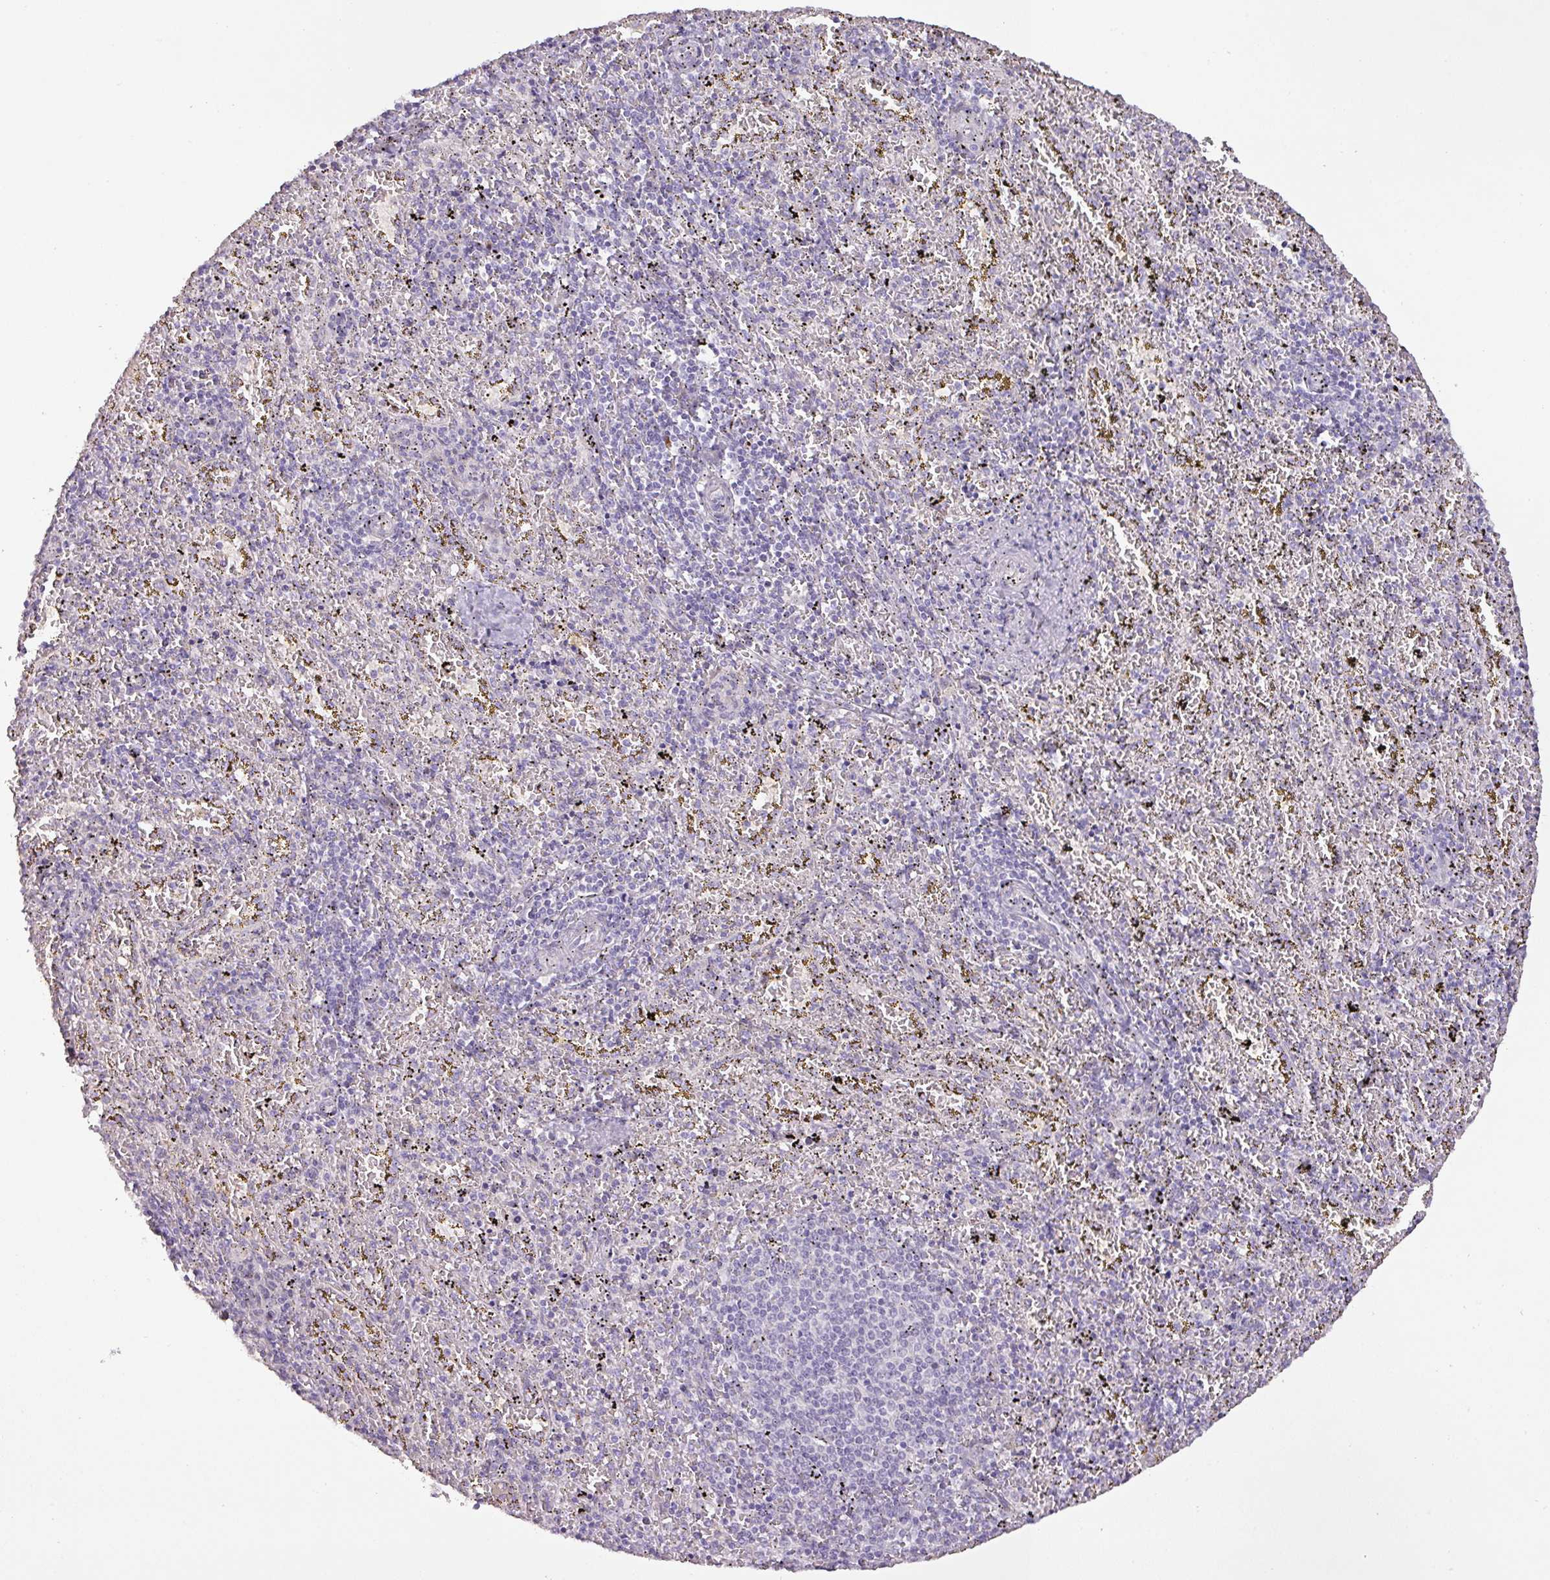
{"staining": {"intensity": "negative", "quantity": "none", "location": "none"}, "tissue": "spleen", "cell_type": "Cells in red pulp", "image_type": "normal", "snomed": [{"axis": "morphology", "description": "Normal tissue, NOS"}, {"axis": "topography", "description": "Spleen"}], "caption": "This is a image of immunohistochemistry staining of benign spleen, which shows no staining in cells in red pulp.", "gene": "DRD5", "patient": {"sex": "male", "age": 11}}